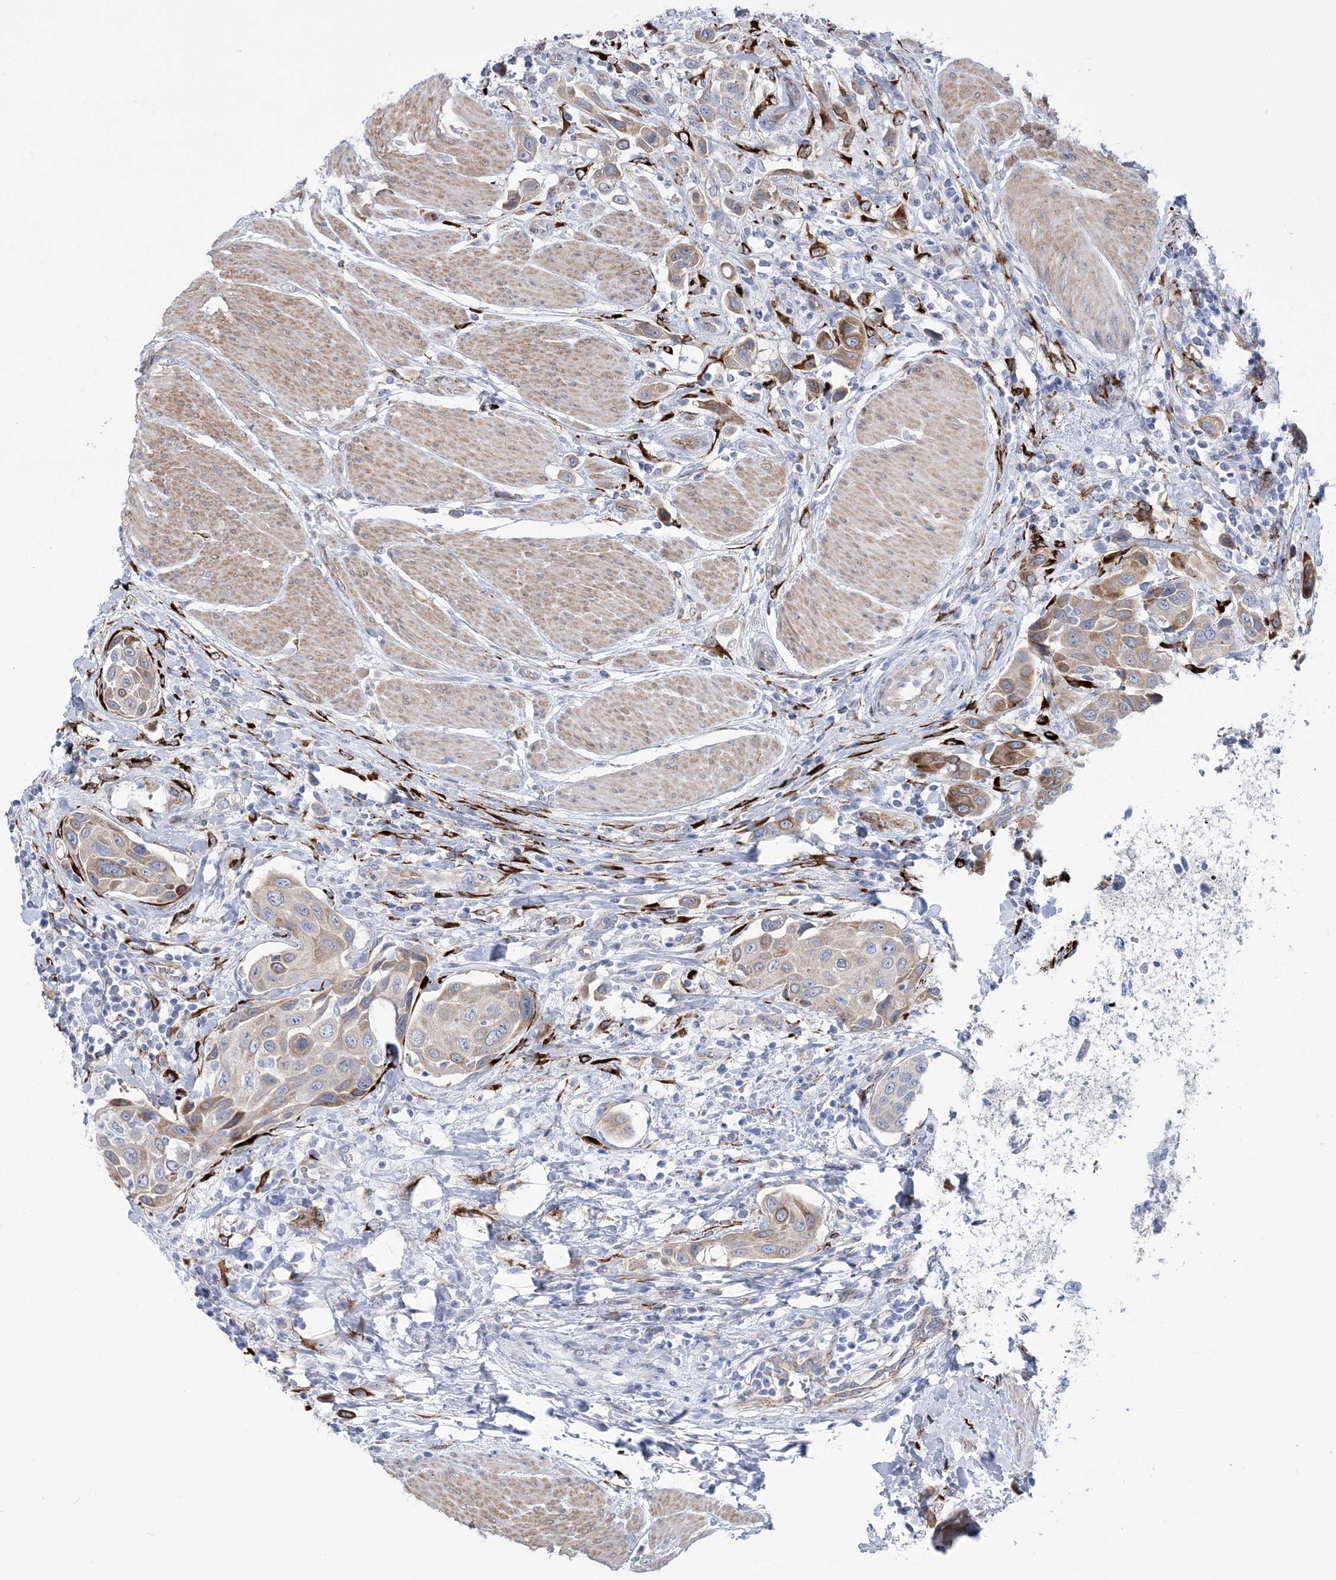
{"staining": {"intensity": "moderate", "quantity": "25%-75%", "location": "cytoplasmic/membranous"}, "tissue": "urothelial cancer", "cell_type": "Tumor cells", "image_type": "cancer", "snomed": [{"axis": "morphology", "description": "Urothelial carcinoma, High grade"}, {"axis": "topography", "description": "Urinary bladder"}], "caption": "Moderate cytoplasmic/membranous protein expression is identified in about 25%-75% of tumor cells in high-grade urothelial carcinoma.", "gene": "RAB11FIP5", "patient": {"sex": "male", "age": 50}}